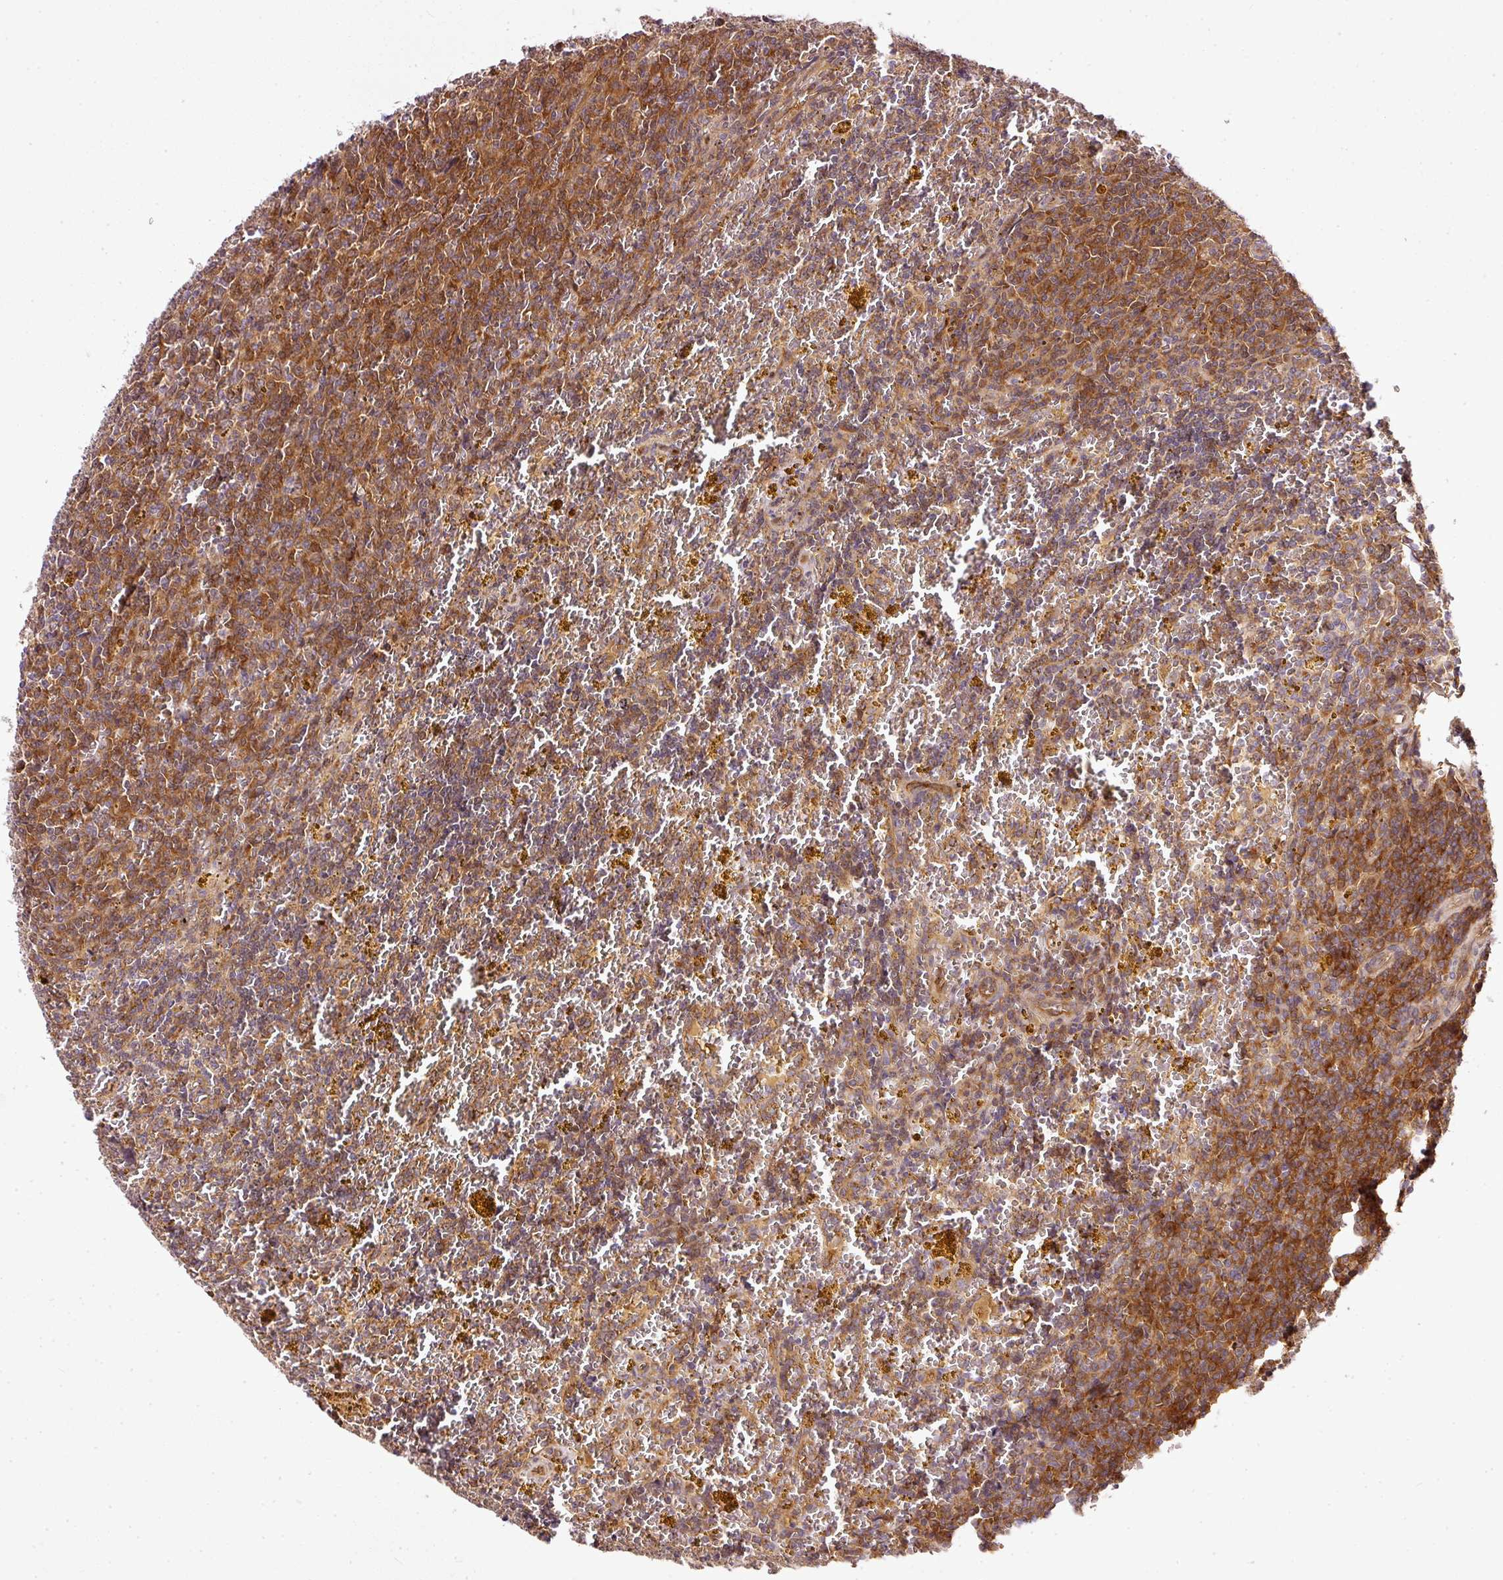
{"staining": {"intensity": "moderate", "quantity": ">75%", "location": "cytoplasmic/membranous"}, "tissue": "lymphoma", "cell_type": "Tumor cells", "image_type": "cancer", "snomed": [{"axis": "morphology", "description": "Malignant lymphoma, non-Hodgkin's type, Low grade"}, {"axis": "topography", "description": "Spleen"}, {"axis": "topography", "description": "Lymph node"}], "caption": "Protein analysis of low-grade malignant lymphoma, non-Hodgkin's type tissue exhibits moderate cytoplasmic/membranous staining in about >75% of tumor cells. The staining was performed using DAB, with brown indicating positive protein expression. Nuclei are stained blue with hematoxylin.", "gene": "MIF4GD", "patient": {"sex": "female", "age": 66}}